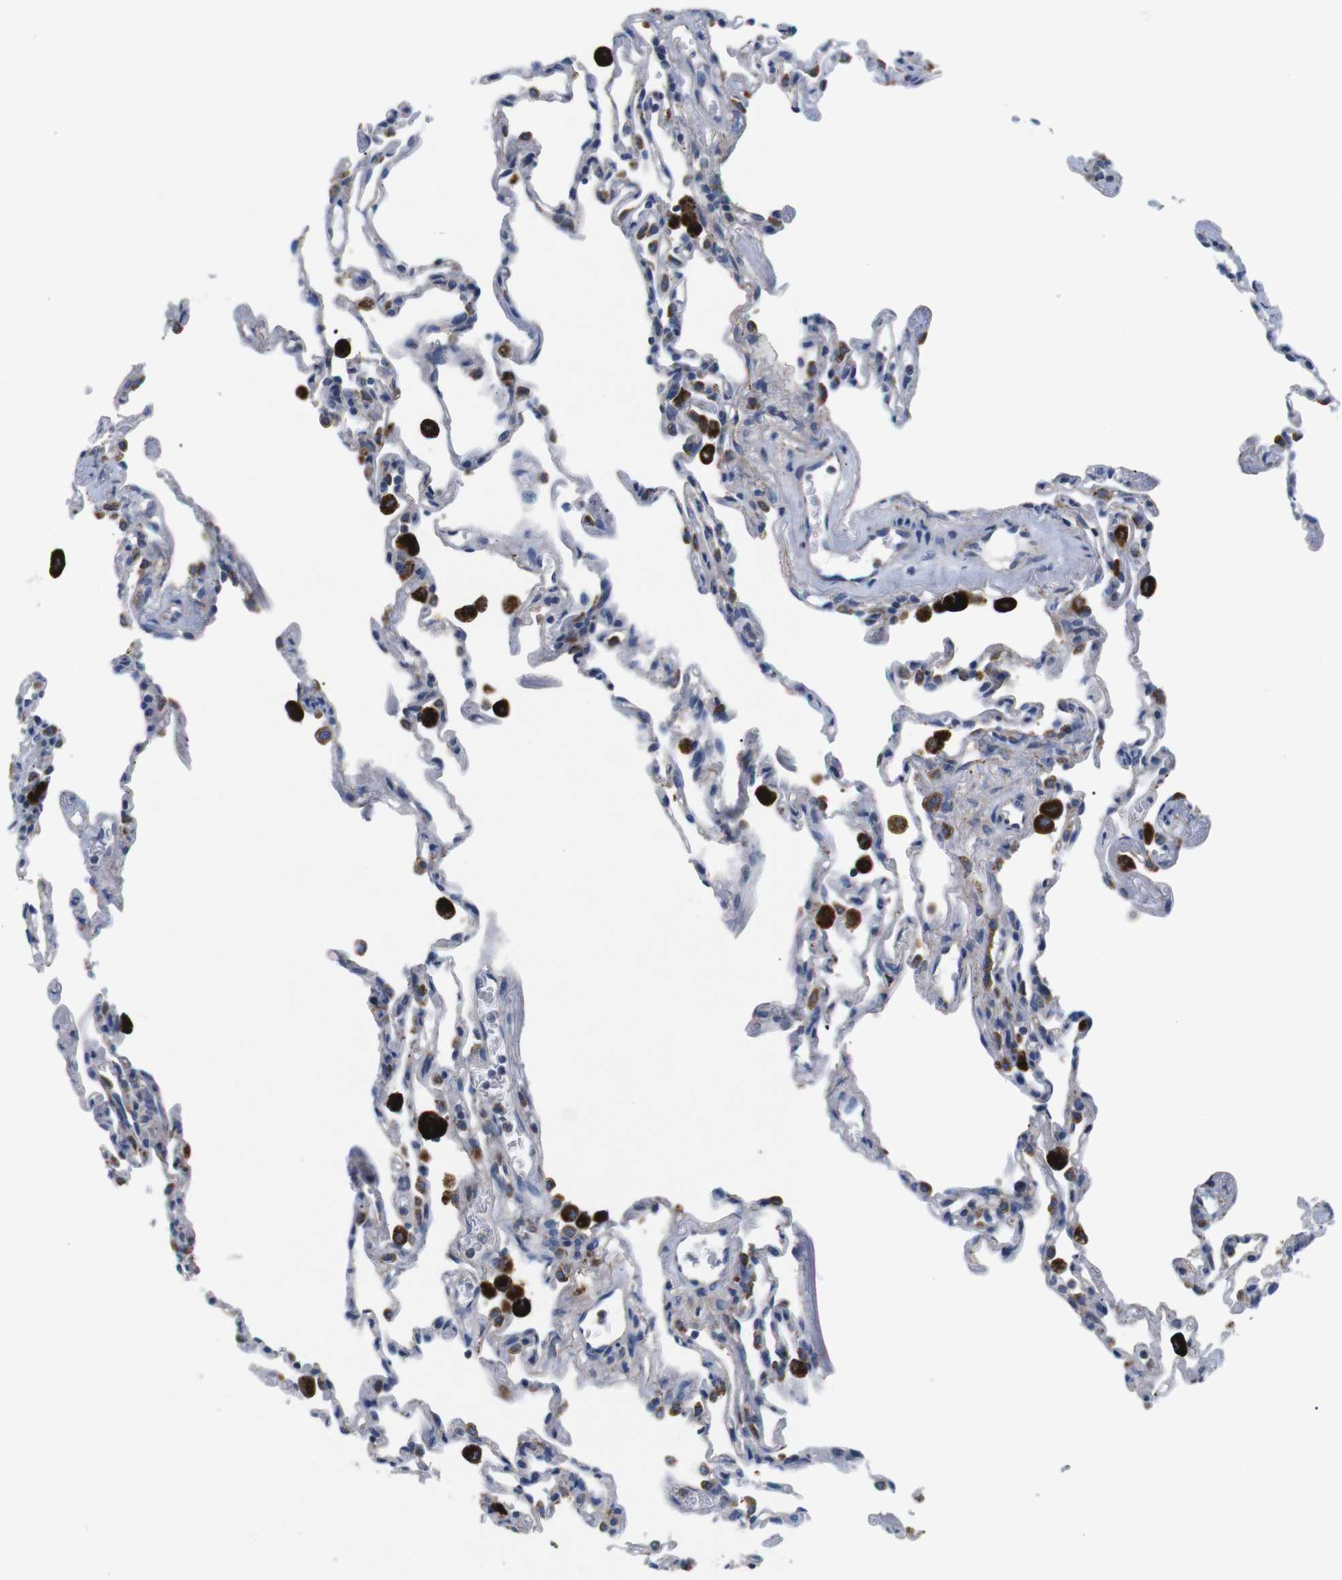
{"staining": {"intensity": "moderate", "quantity": "25%-75%", "location": "cytoplasmic/membranous"}, "tissue": "lung", "cell_type": "Alveolar cells", "image_type": "normal", "snomed": [{"axis": "morphology", "description": "Normal tissue, NOS"}, {"axis": "topography", "description": "Lung"}], "caption": "Immunohistochemical staining of unremarkable human lung shows moderate cytoplasmic/membranous protein positivity in approximately 25%-75% of alveolar cells.", "gene": "F2RL1", "patient": {"sex": "male", "age": 59}}